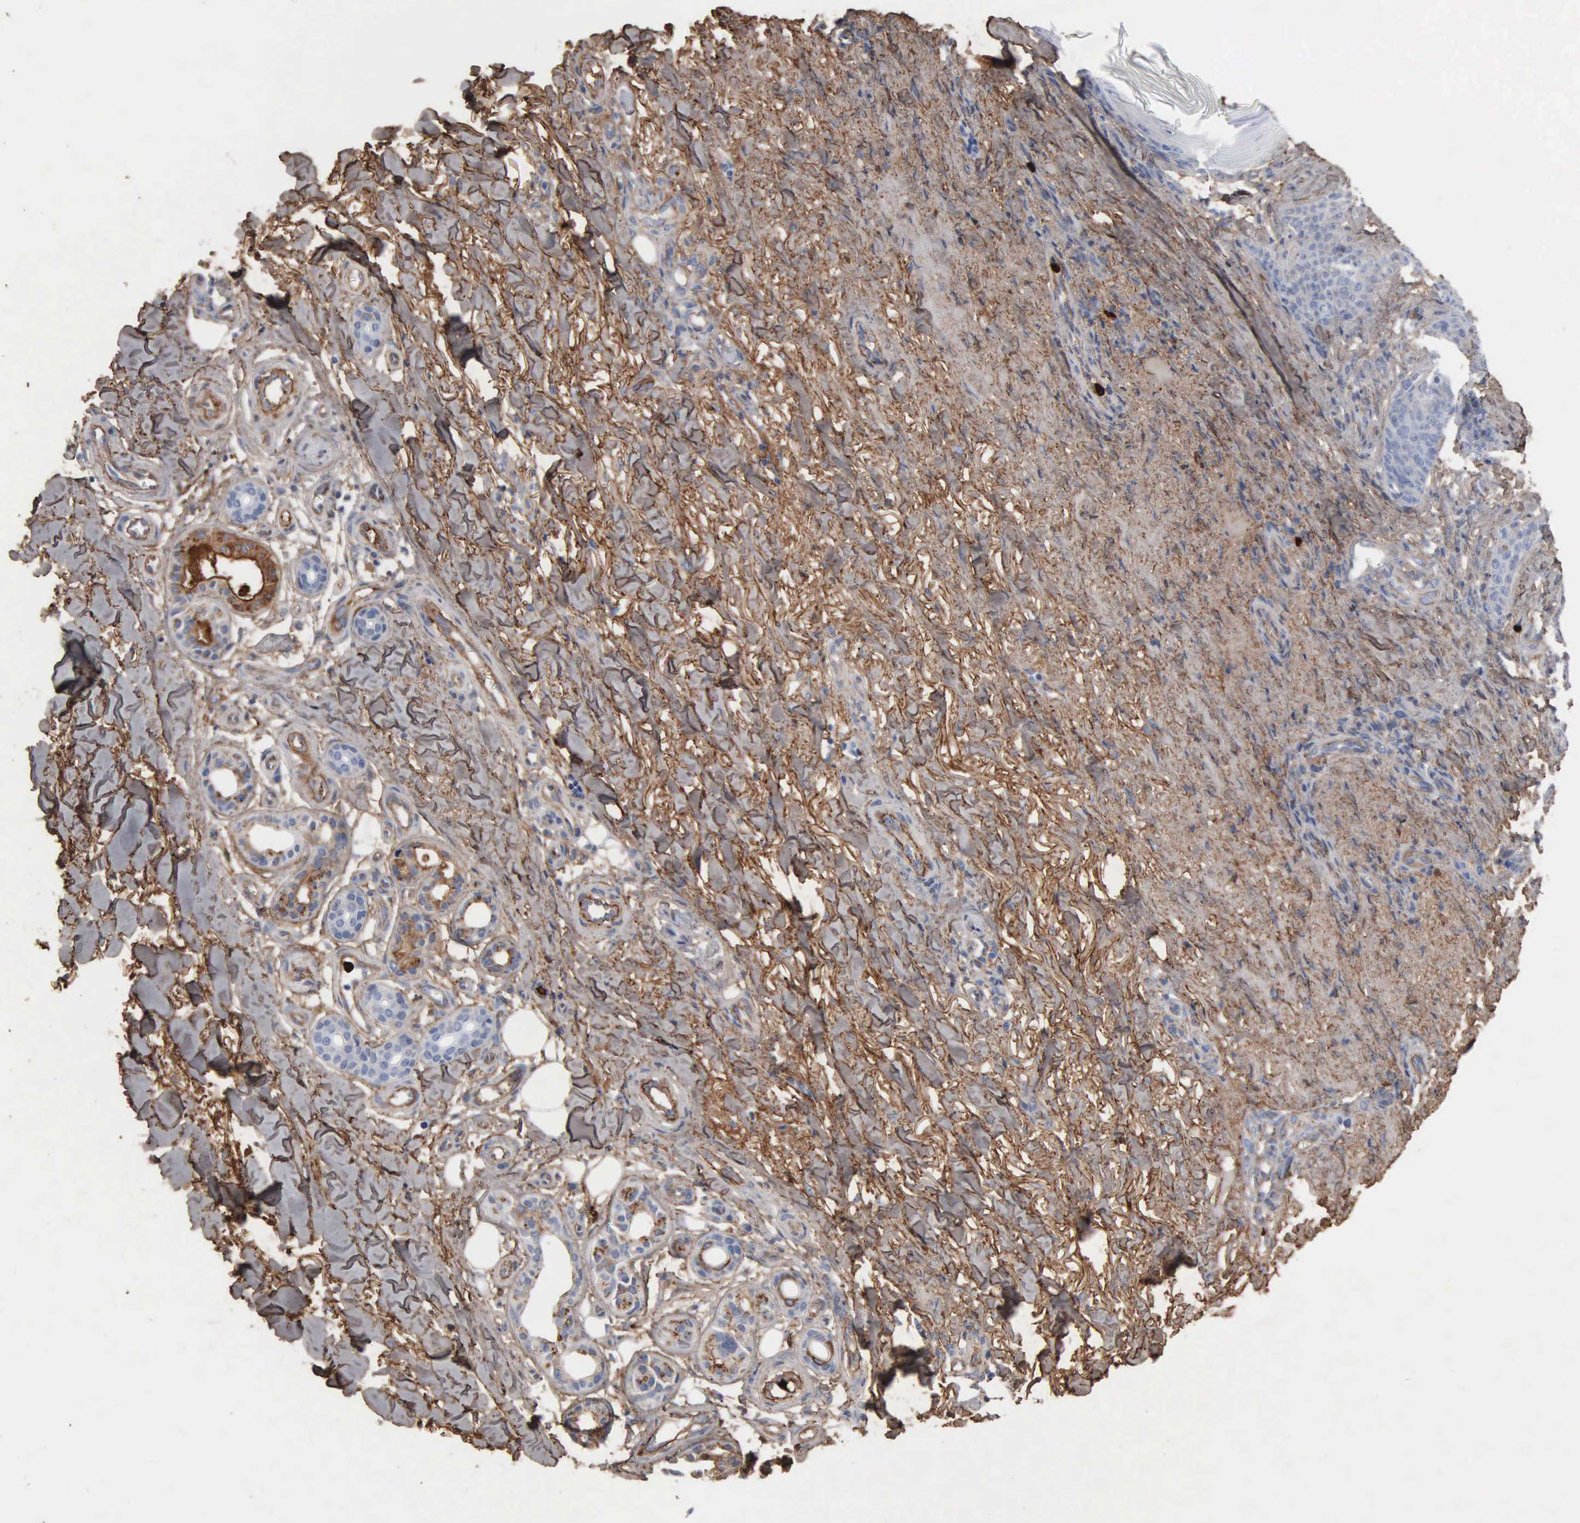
{"staining": {"intensity": "weak", "quantity": "25%-75%", "location": "cytoplasmic/membranous"}, "tissue": "skin cancer", "cell_type": "Tumor cells", "image_type": "cancer", "snomed": [{"axis": "morphology", "description": "Basal cell carcinoma"}, {"axis": "topography", "description": "Skin"}], "caption": "This is a photomicrograph of IHC staining of basal cell carcinoma (skin), which shows weak staining in the cytoplasmic/membranous of tumor cells.", "gene": "FN1", "patient": {"sex": "male", "age": 81}}